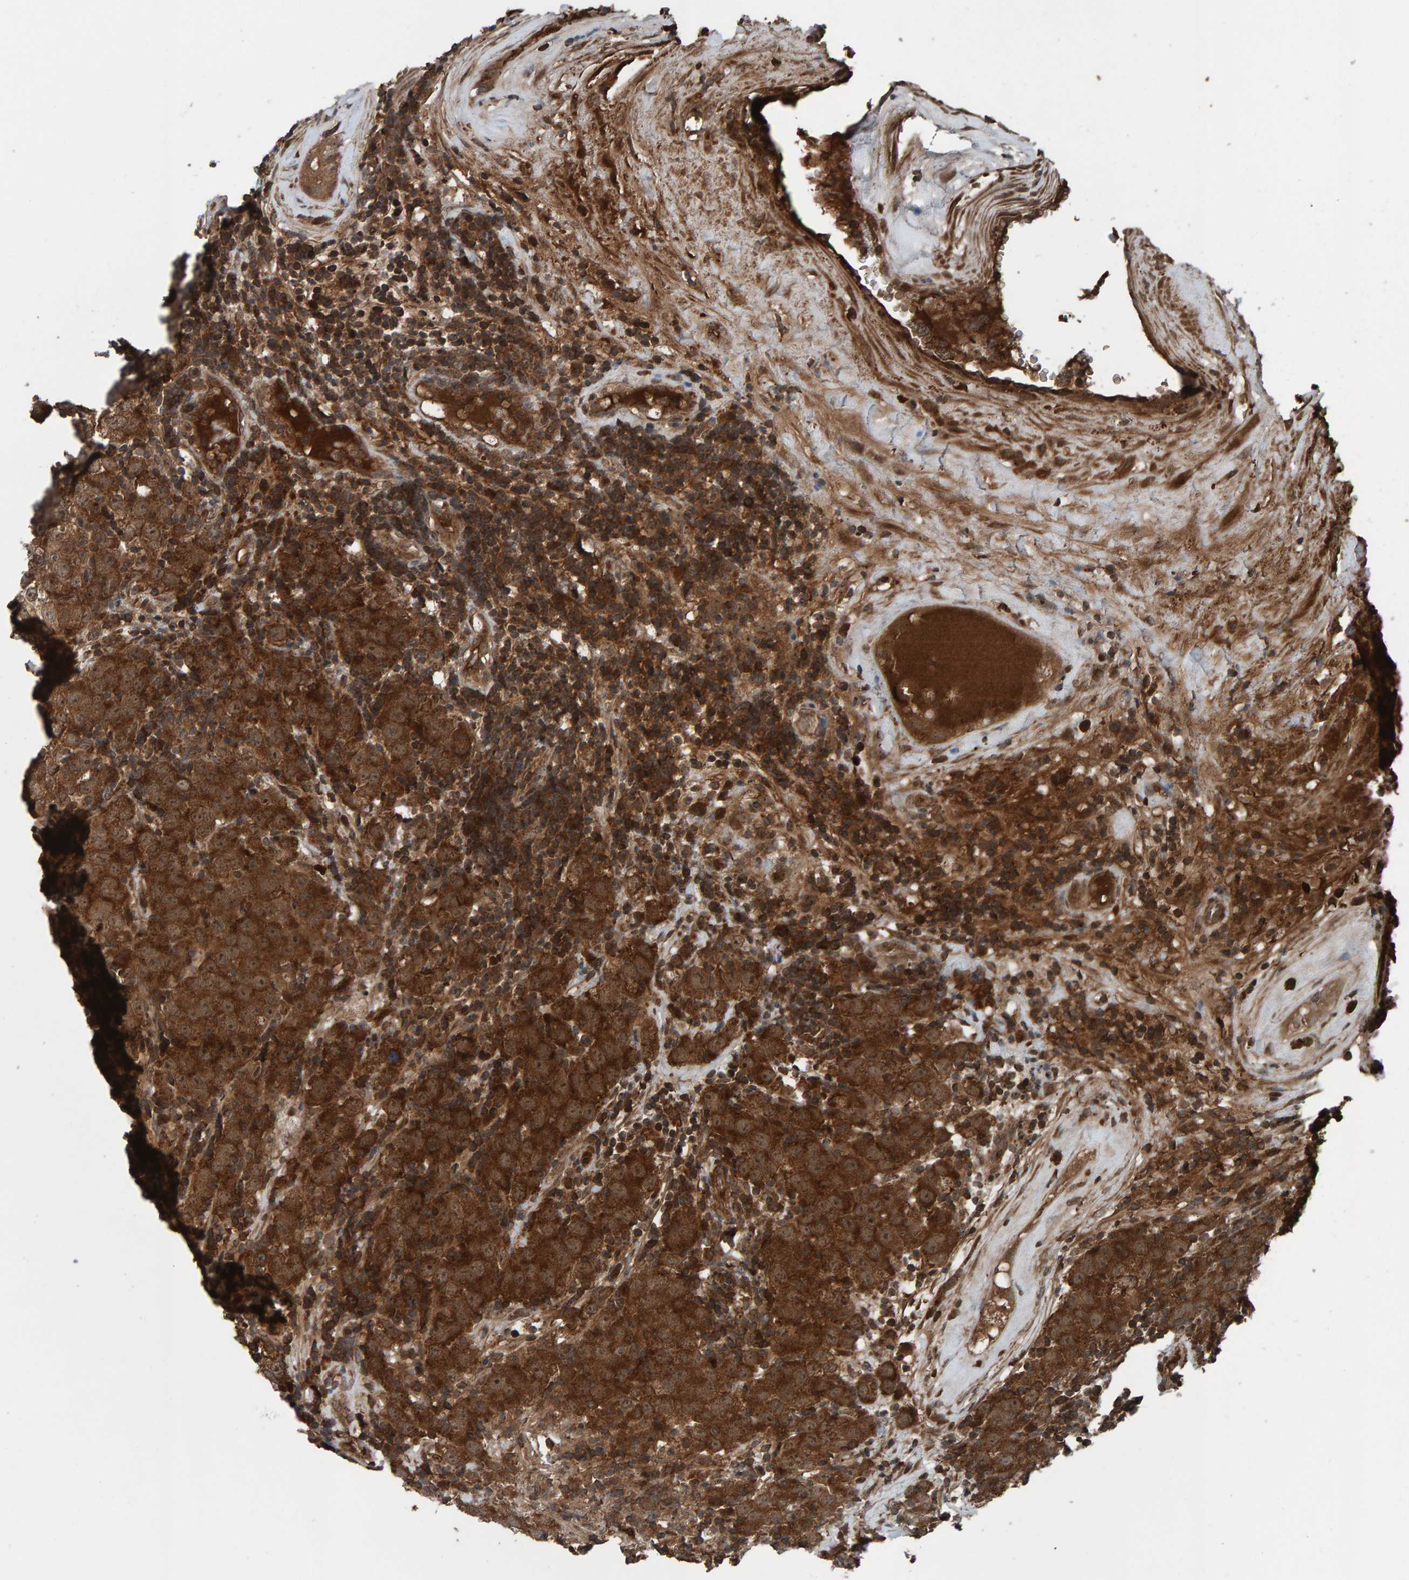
{"staining": {"intensity": "strong", "quantity": ">75%", "location": "cytoplasmic/membranous"}, "tissue": "testis cancer", "cell_type": "Tumor cells", "image_type": "cancer", "snomed": [{"axis": "morphology", "description": "Seminoma, NOS"}, {"axis": "morphology", "description": "Carcinoma, Embryonal, NOS"}, {"axis": "topography", "description": "Testis"}], "caption": "Testis cancer was stained to show a protein in brown. There is high levels of strong cytoplasmic/membranous expression in approximately >75% of tumor cells. The staining was performed using DAB, with brown indicating positive protein expression. Nuclei are stained blue with hematoxylin.", "gene": "CUEDC1", "patient": {"sex": "male", "age": 28}}